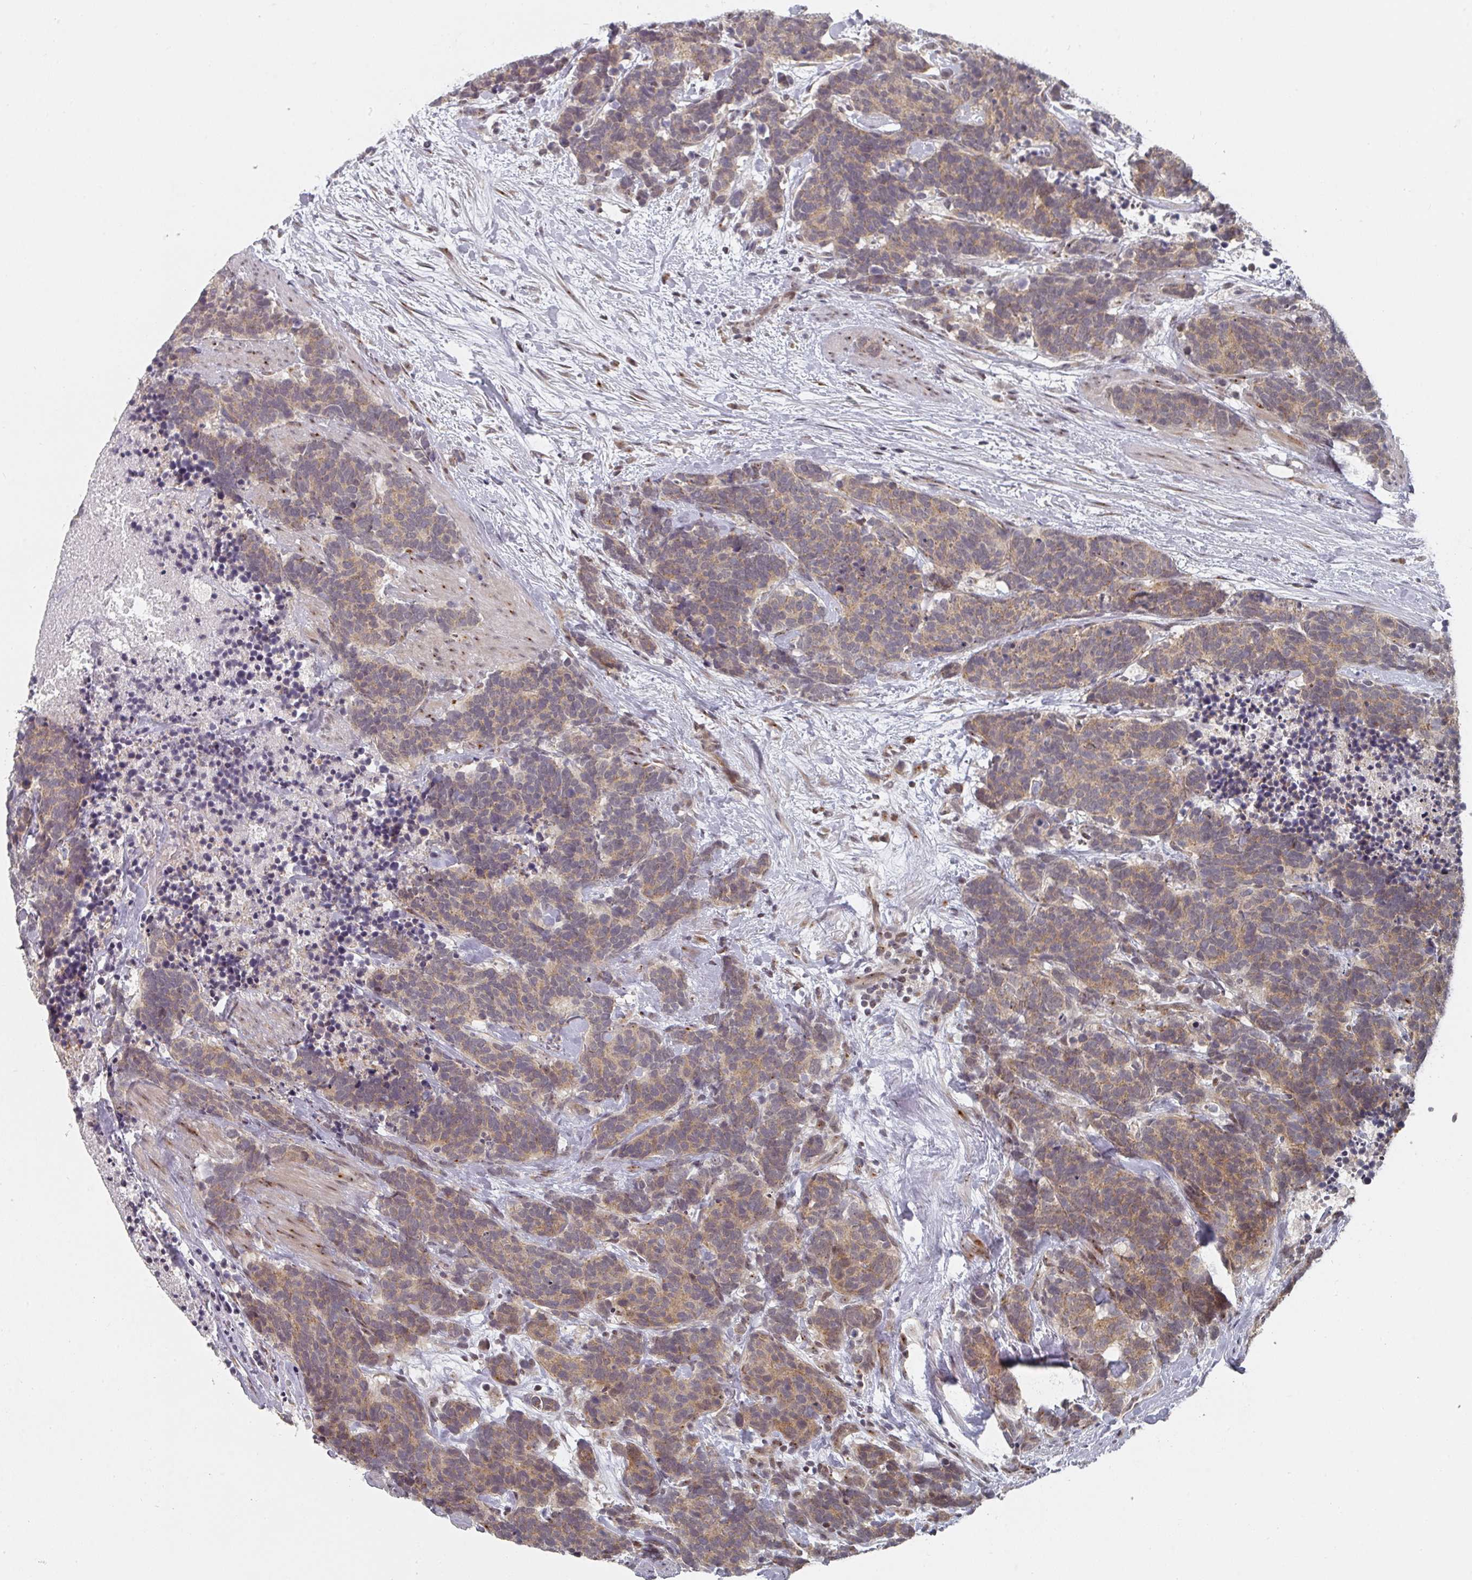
{"staining": {"intensity": "moderate", "quantity": ">75%", "location": "cytoplasmic/membranous"}, "tissue": "carcinoid", "cell_type": "Tumor cells", "image_type": "cancer", "snomed": [{"axis": "morphology", "description": "Carcinoma, NOS"}, {"axis": "morphology", "description": "Carcinoid, malignant, NOS"}, {"axis": "topography", "description": "Prostate"}], "caption": "Carcinoid was stained to show a protein in brown. There is medium levels of moderate cytoplasmic/membranous staining in about >75% of tumor cells.", "gene": "KIF1C", "patient": {"sex": "male", "age": 57}}